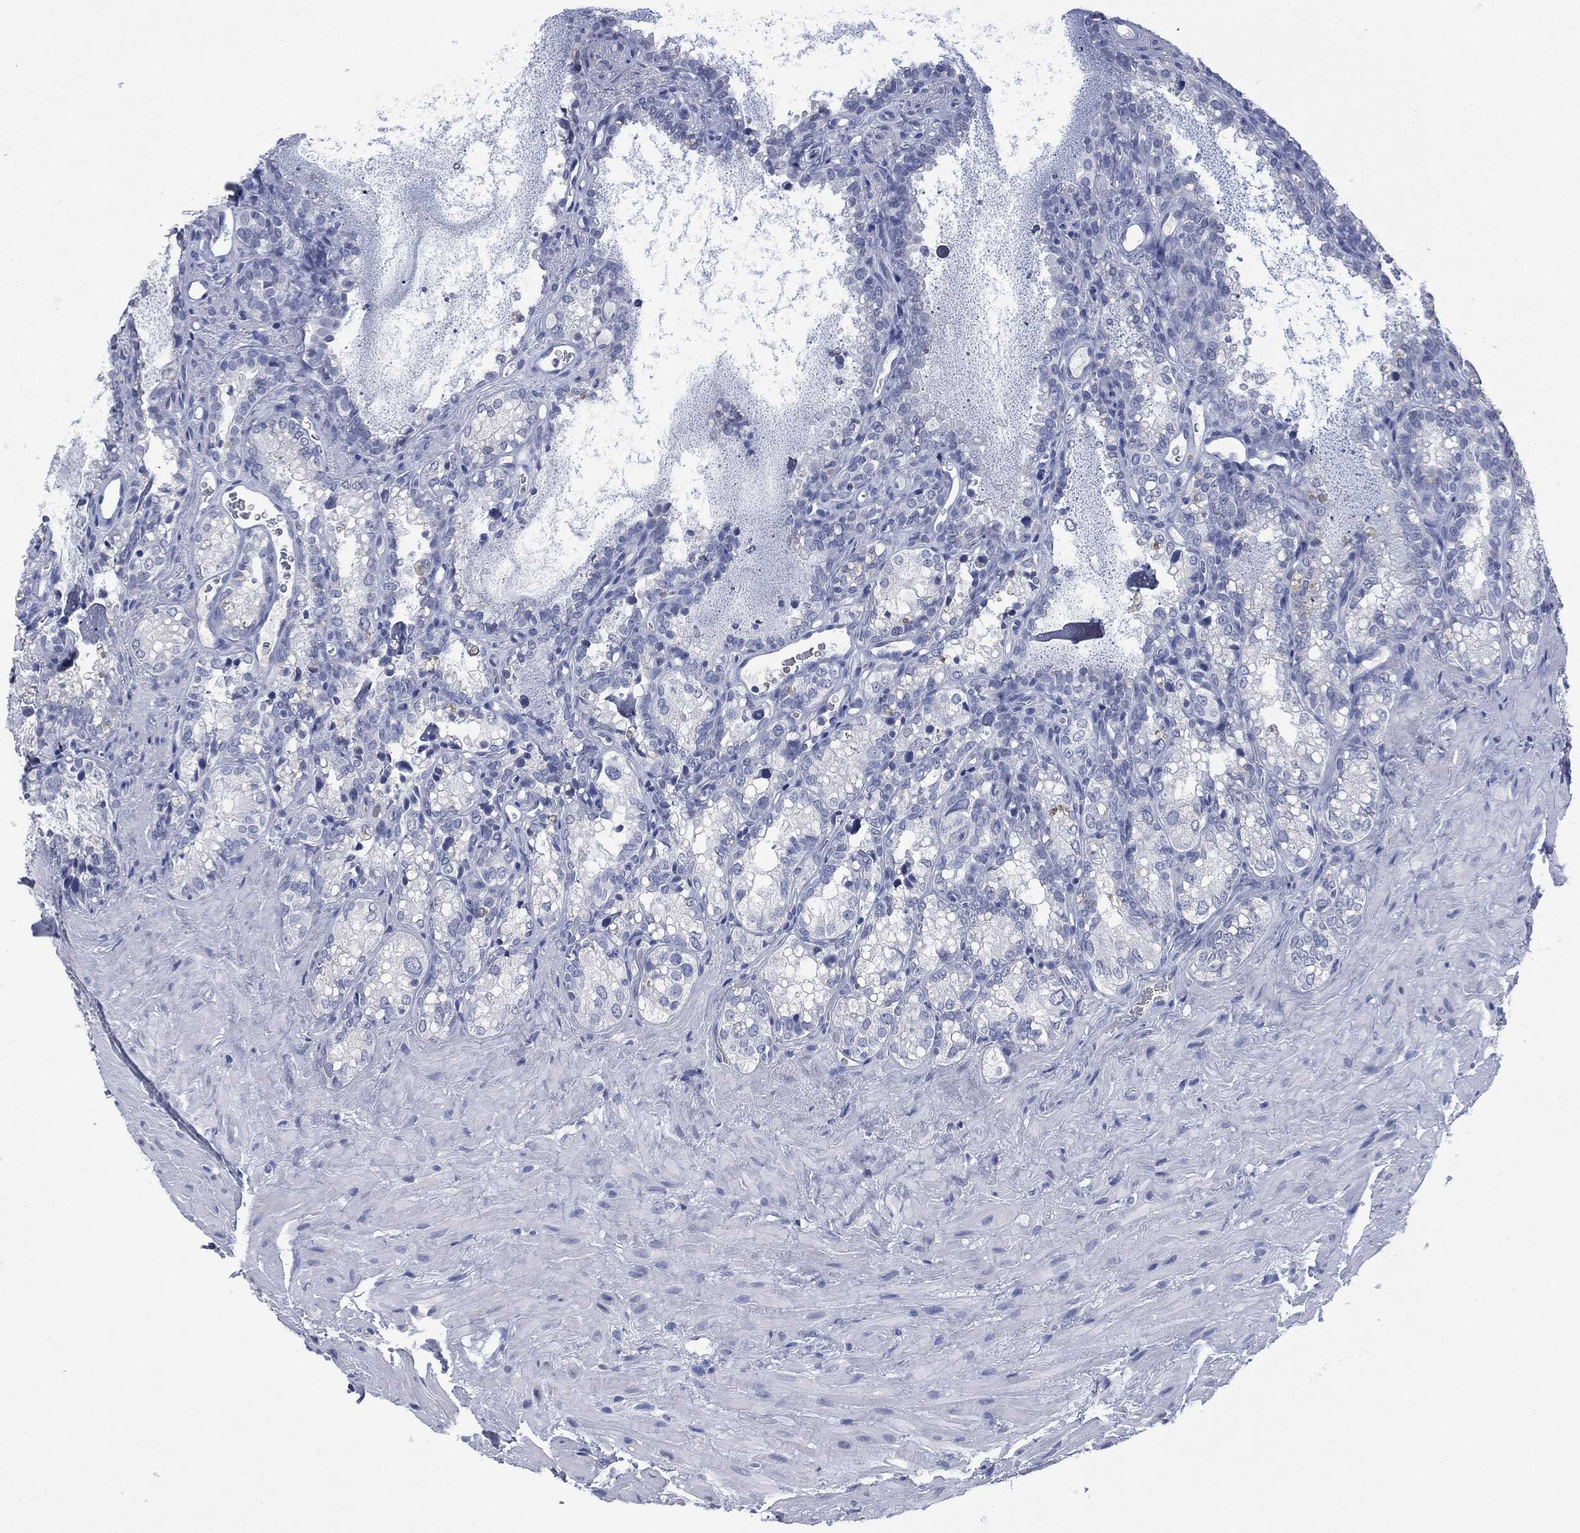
{"staining": {"intensity": "negative", "quantity": "none", "location": "none"}, "tissue": "seminal vesicle", "cell_type": "Glandular cells", "image_type": "normal", "snomed": [{"axis": "morphology", "description": "Normal tissue, NOS"}, {"axis": "topography", "description": "Seminal veicle"}], "caption": "Protein analysis of unremarkable seminal vesicle reveals no significant expression in glandular cells. (DAB (3,3'-diaminobenzidine) immunohistochemistry (IHC), high magnification).", "gene": "MUC16", "patient": {"sex": "male", "age": 68}}